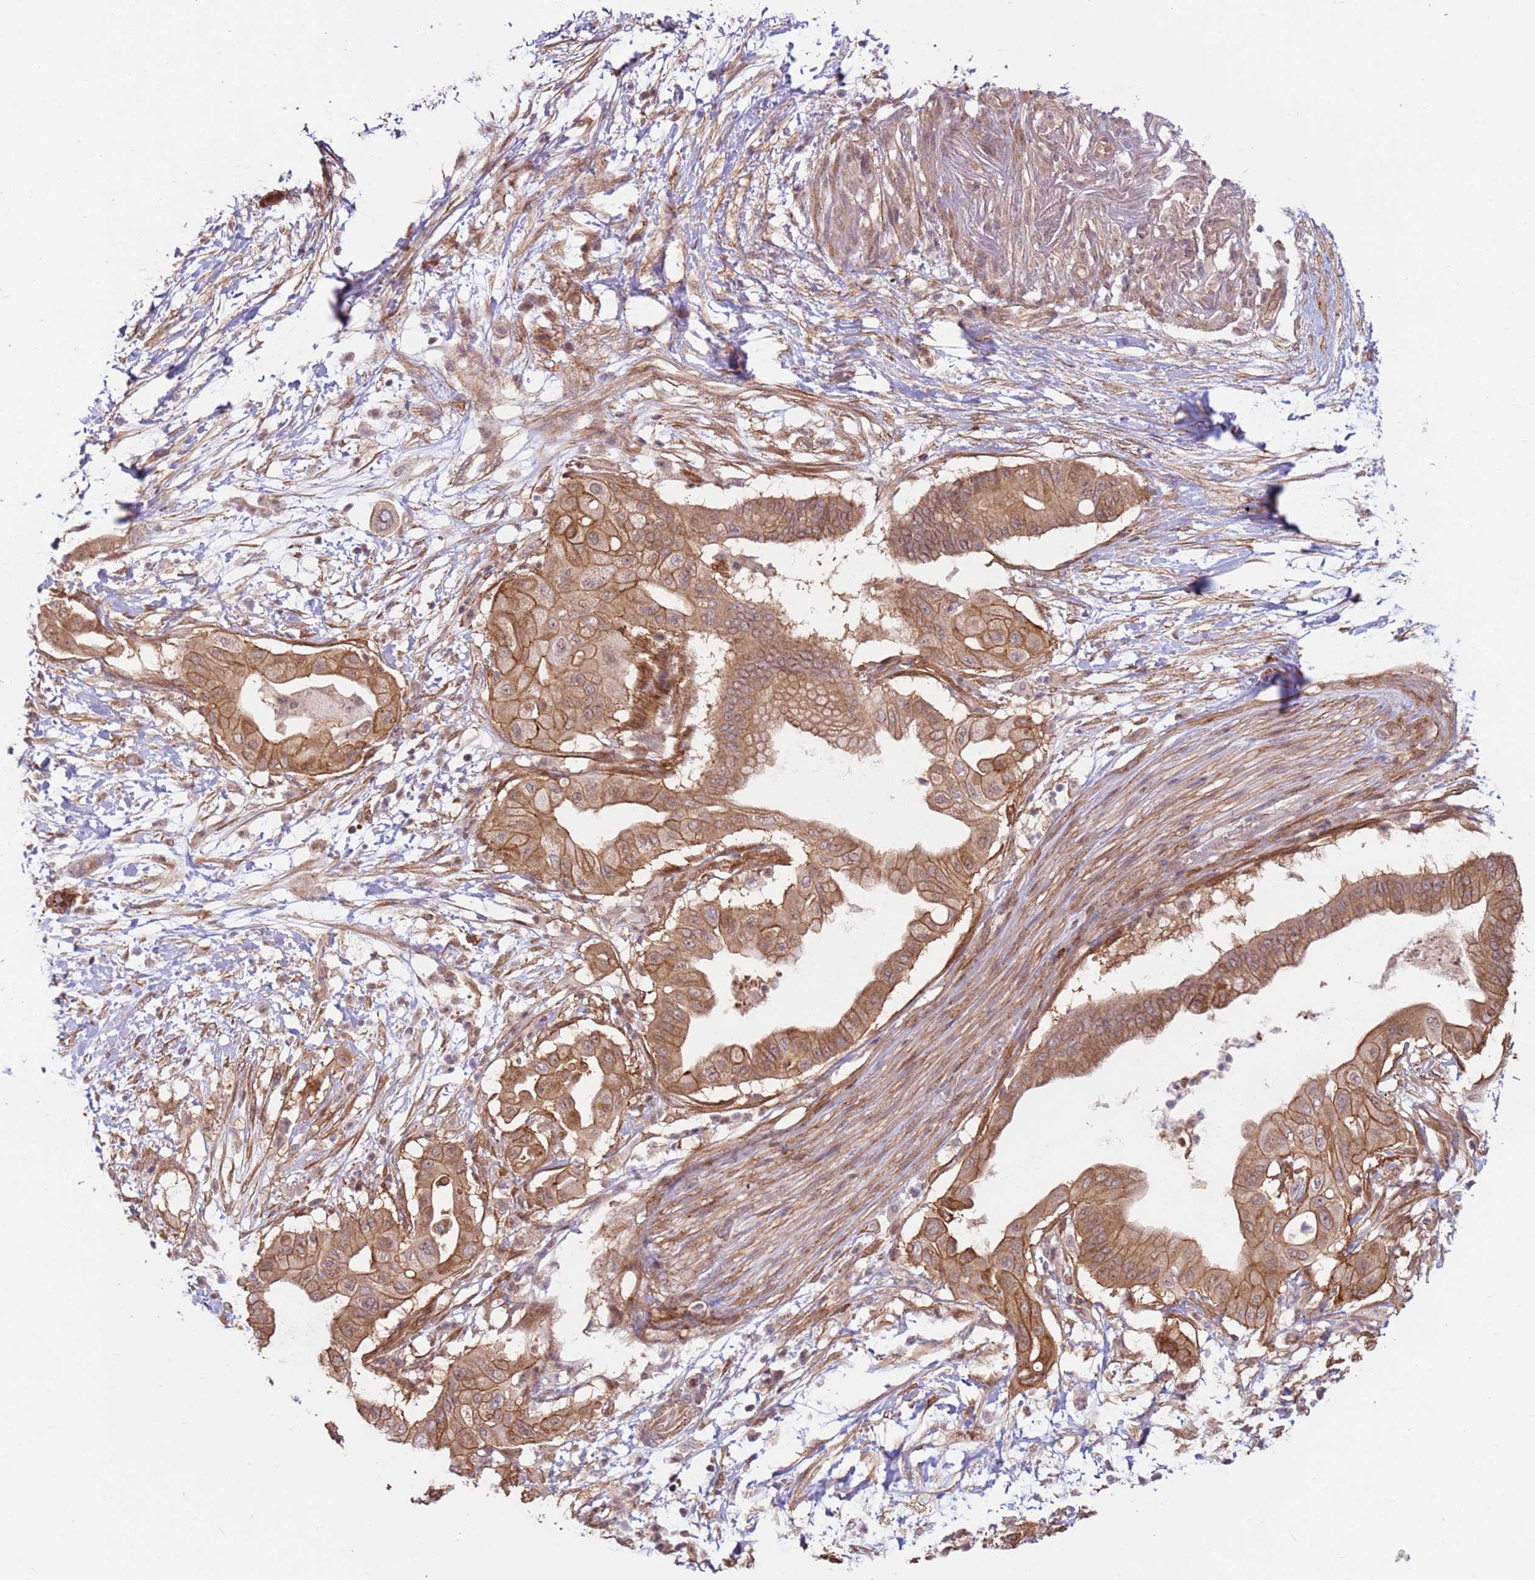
{"staining": {"intensity": "moderate", "quantity": ">75%", "location": "cytoplasmic/membranous"}, "tissue": "pancreatic cancer", "cell_type": "Tumor cells", "image_type": "cancer", "snomed": [{"axis": "morphology", "description": "Adenocarcinoma, NOS"}, {"axis": "topography", "description": "Pancreas"}], "caption": "Protein staining of adenocarcinoma (pancreatic) tissue exhibits moderate cytoplasmic/membranous positivity in about >75% of tumor cells.", "gene": "DCAF4", "patient": {"sex": "male", "age": 68}}